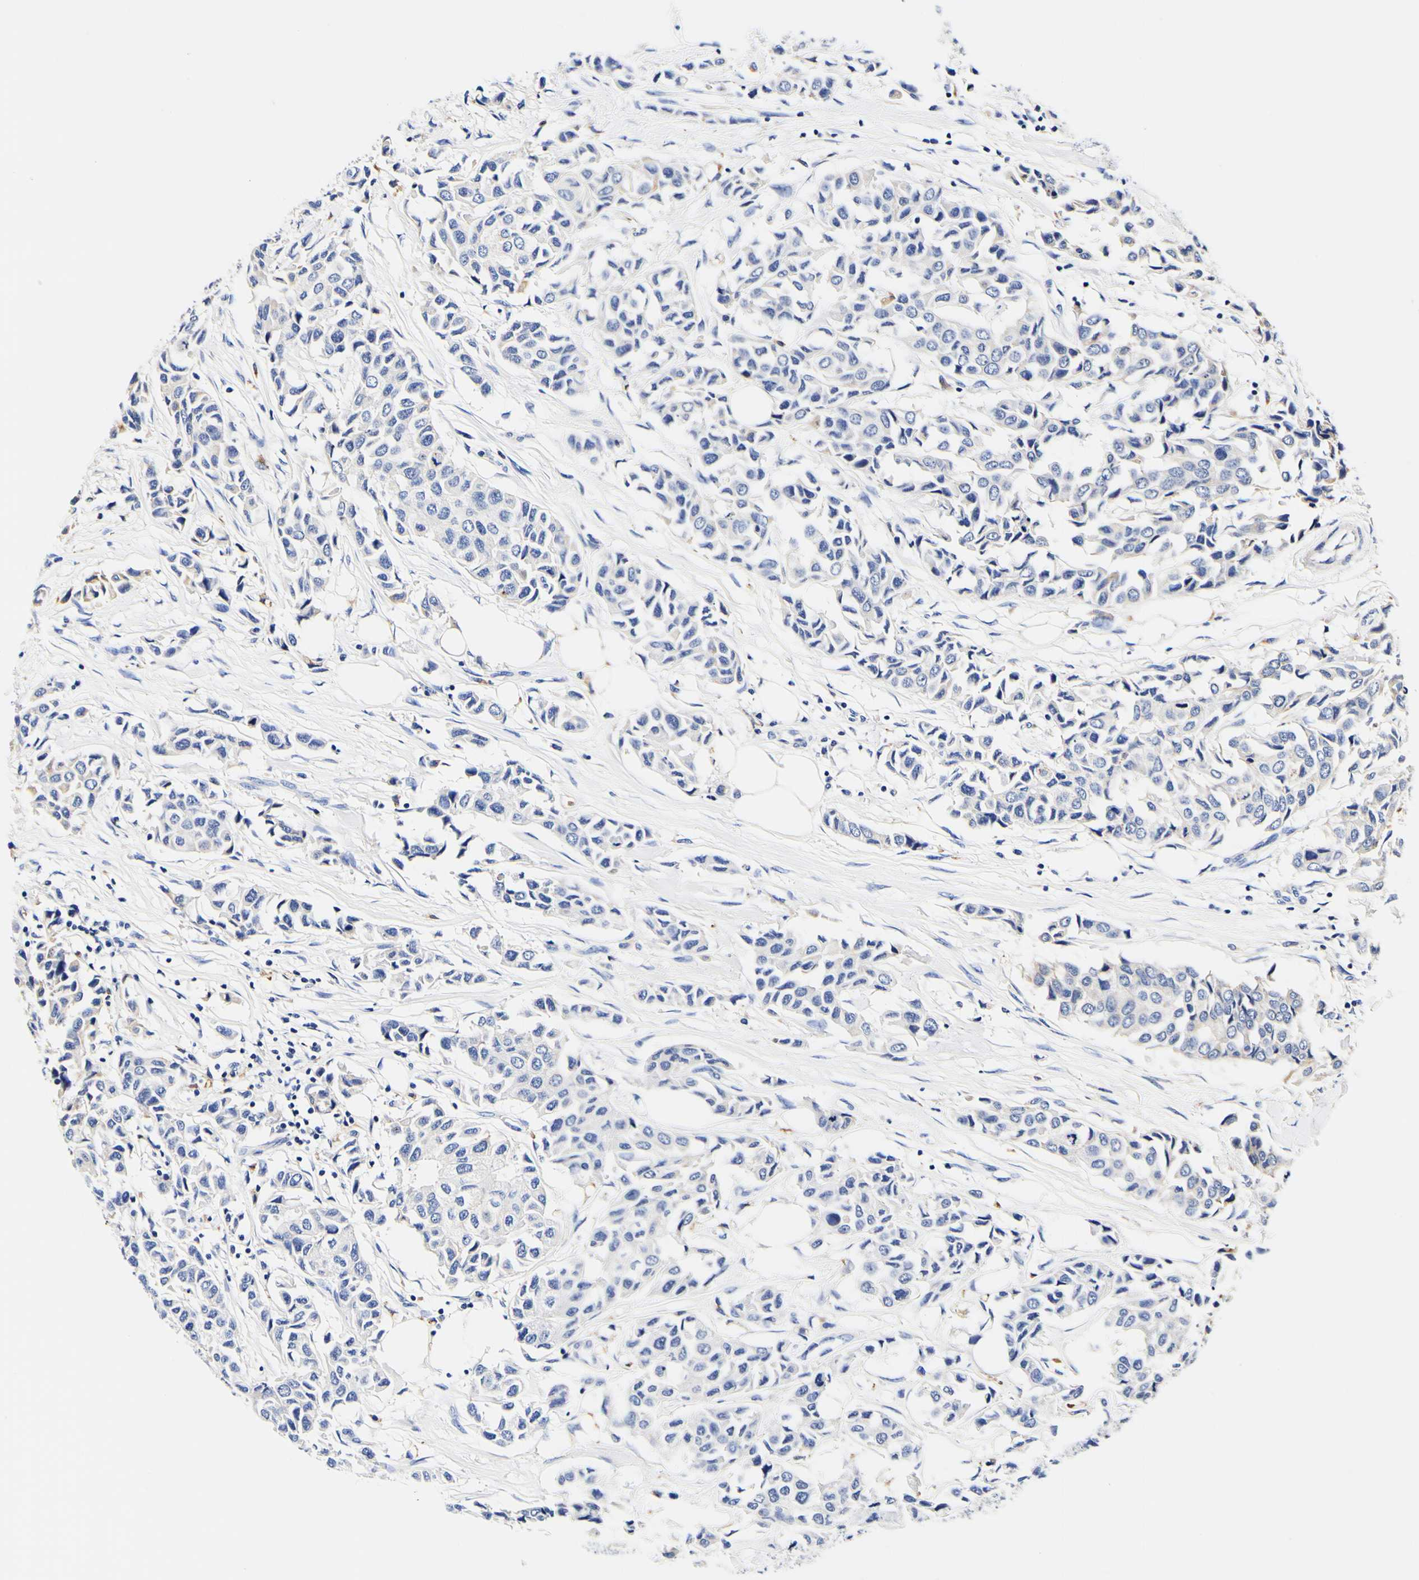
{"staining": {"intensity": "negative", "quantity": "none", "location": "none"}, "tissue": "breast cancer", "cell_type": "Tumor cells", "image_type": "cancer", "snomed": [{"axis": "morphology", "description": "Duct carcinoma"}, {"axis": "topography", "description": "Breast"}], "caption": "An immunohistochemistry (IHC) image of breast infiltrating ductal carcinoma is shown. There is no staining in tumor cells of breast infiltrating ductal carcinoma.", "gene": "CAMK4", "patient": {"sex": "female", "age": 80}}